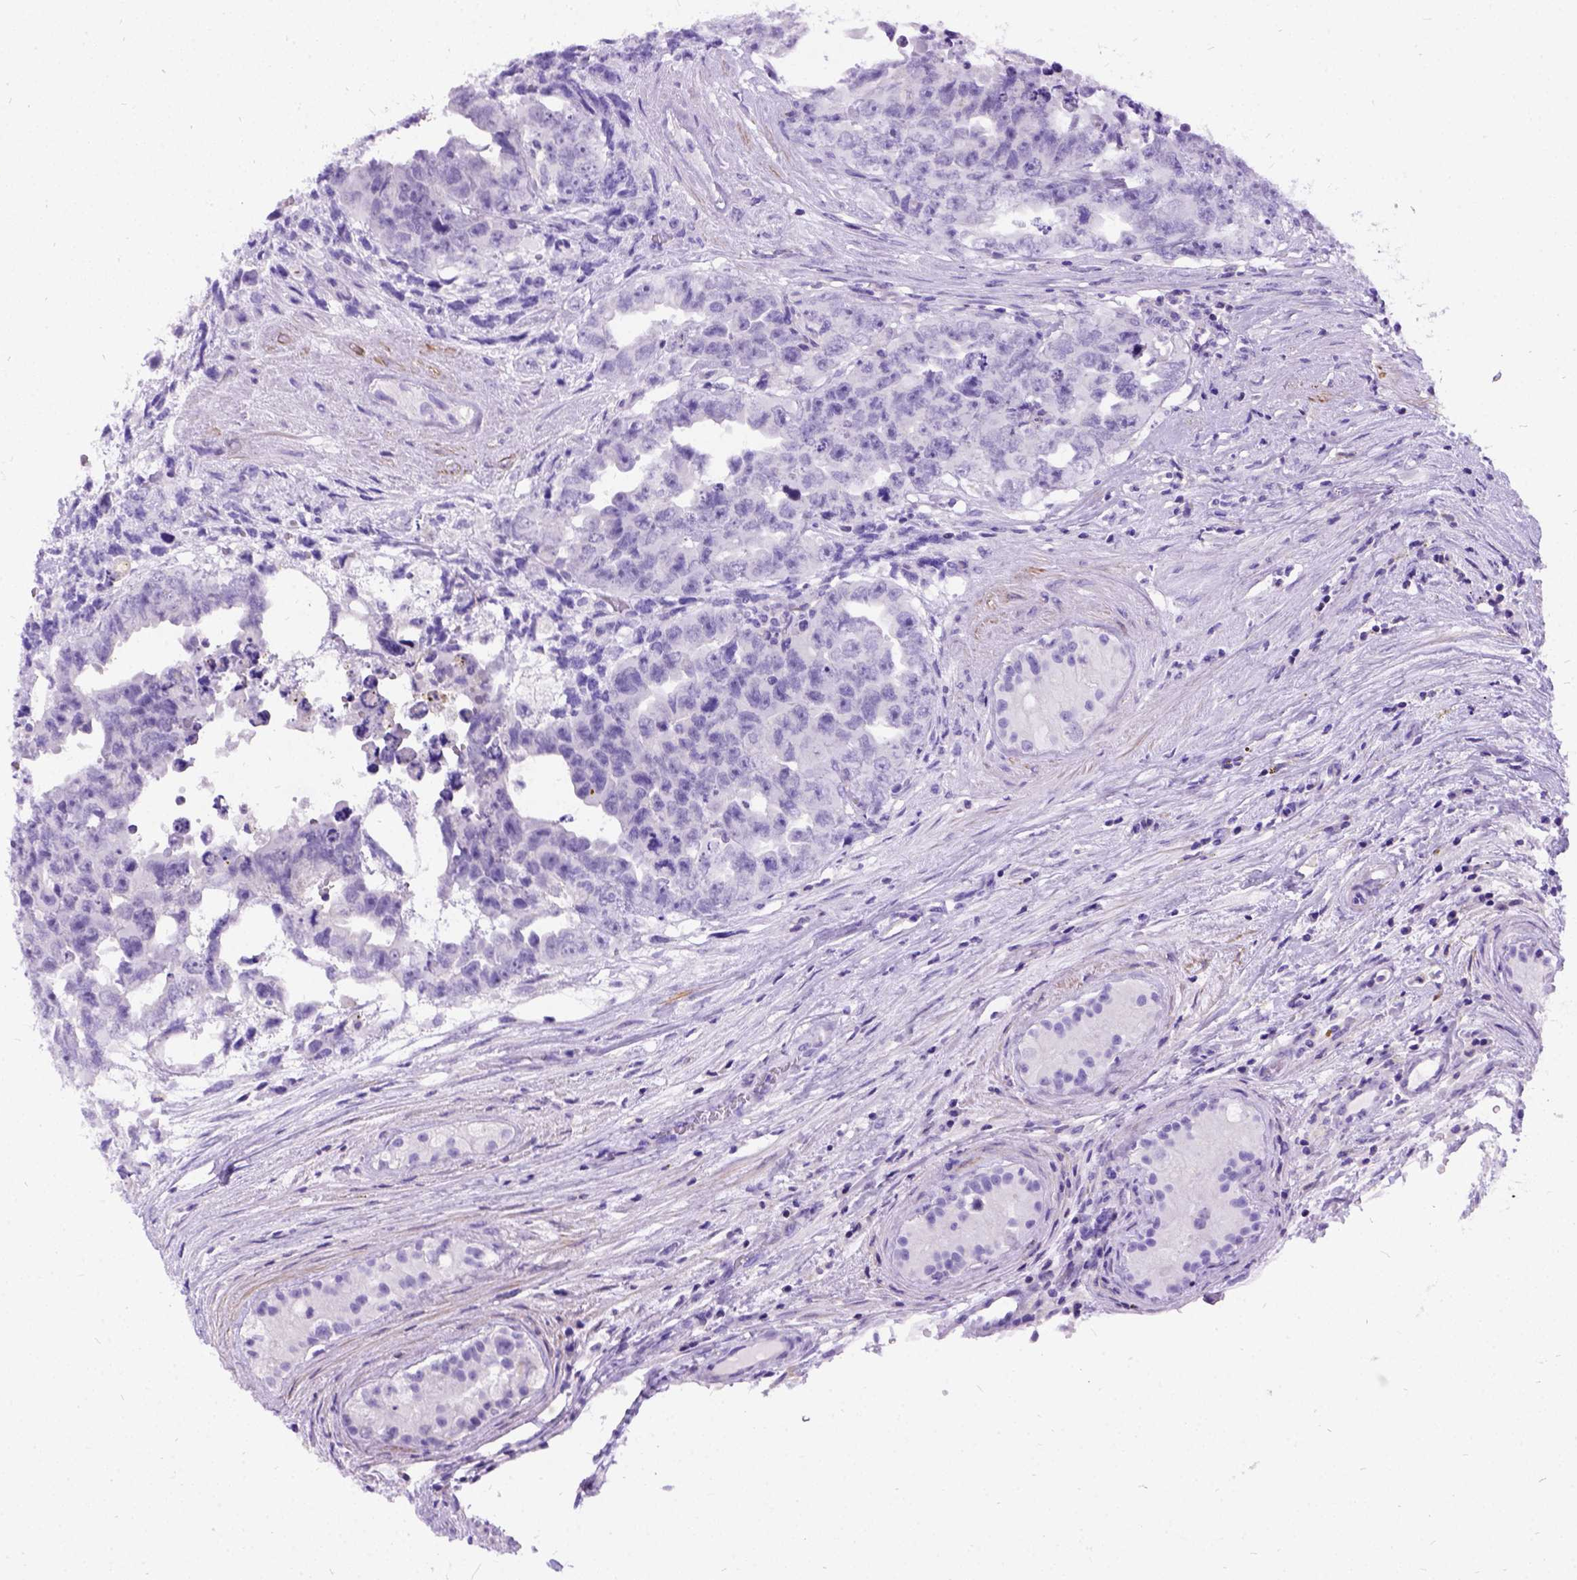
{"staining": {"intensity": "negative", "quantity": "none", "location": "none"}, "tissue": "testis cancer", "cell_type": "Tumor cells", "image_type": "cancer", "snomed": [{"axis": "morphology", "description": "Carcinoma, Embryonal, NOS"}, {"axis": "topography", "description": "Testis"}], "caption": "Tumor cells are negative for brown protein staining in embryonal carcinoma (testis).", "gene": "PRG2", "patient": {"sex": "male", "age": 24}}